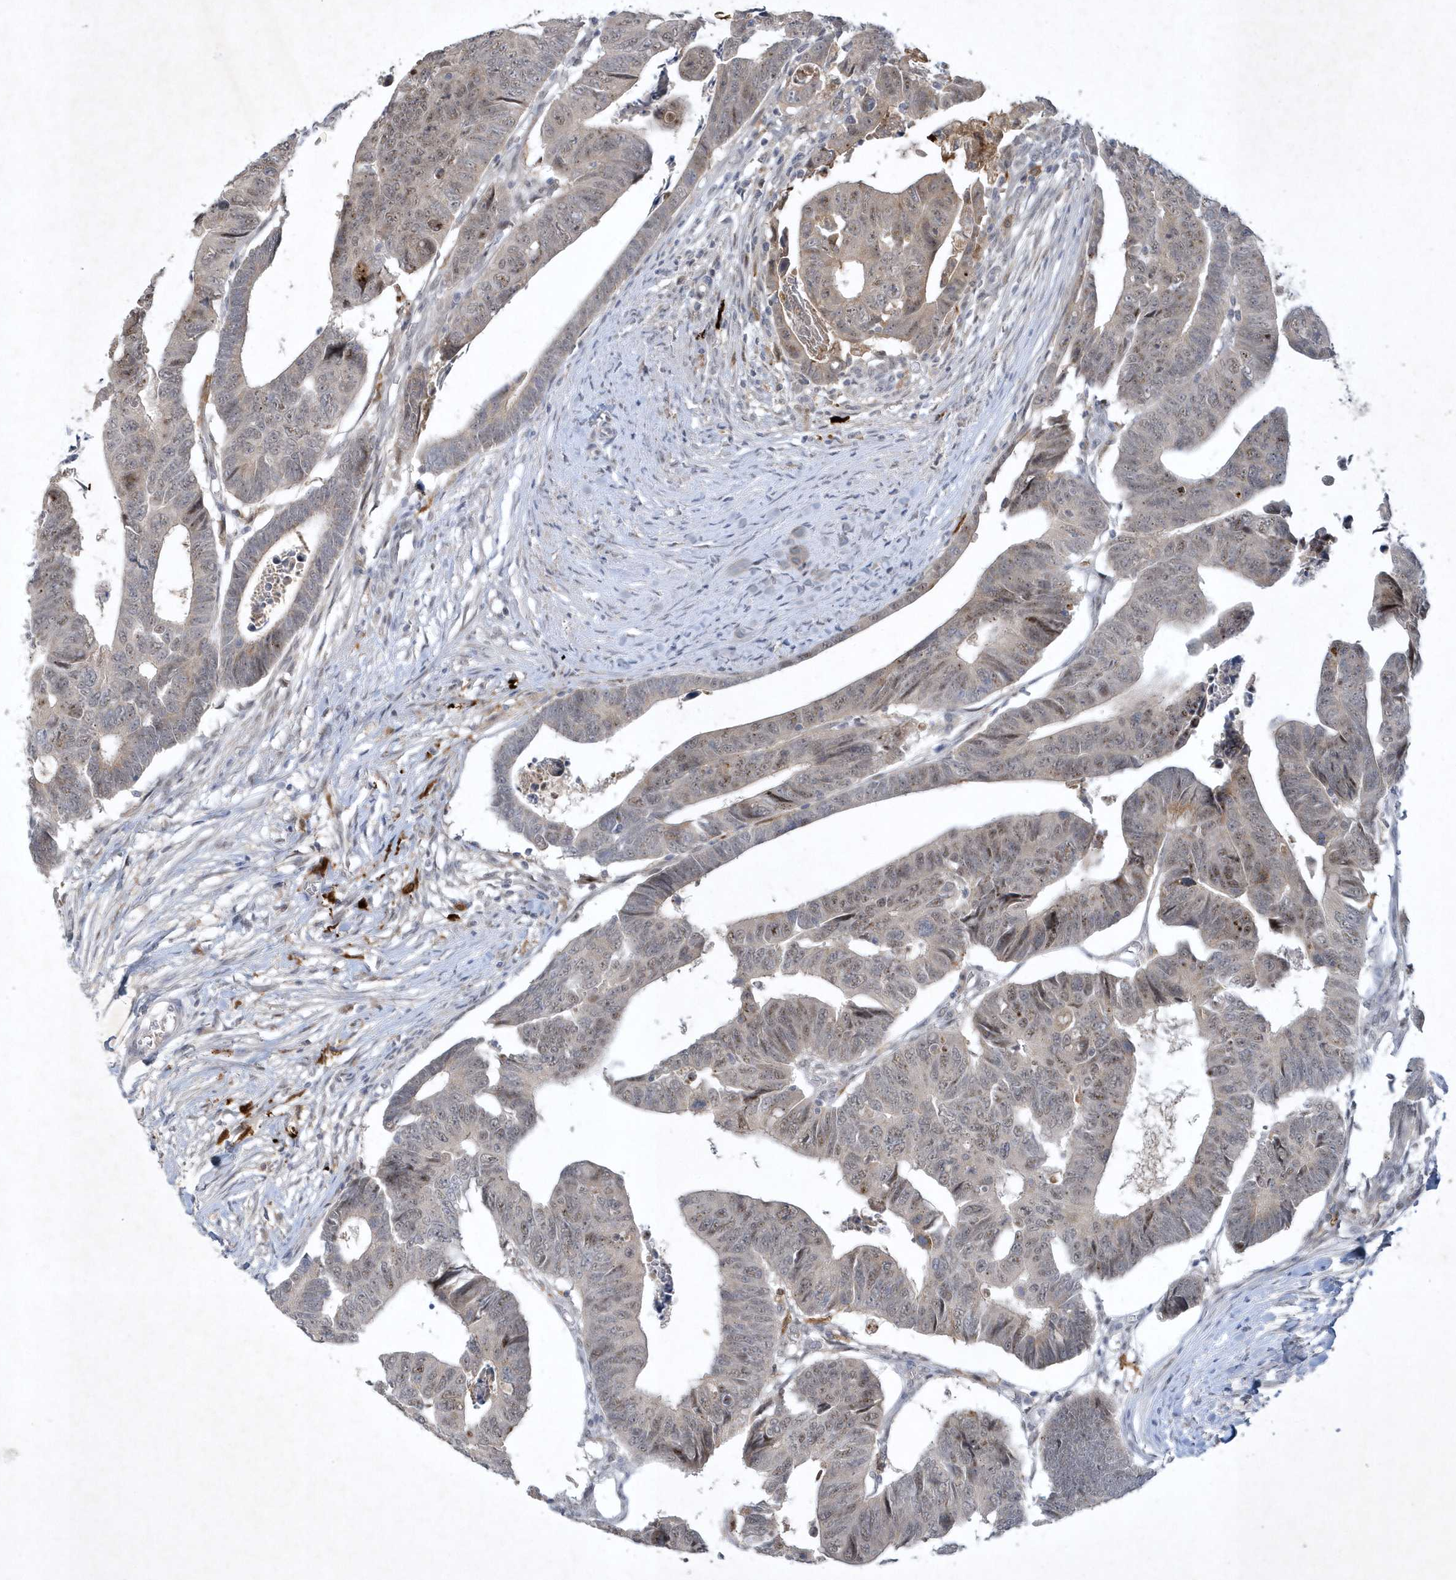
{"staining": {"intensity": "weak", "quantity": "25%-75%", "location": "nuclear"}, "tissue": "colorectal cancer", "cell_type": "Tumor cells", "image_type": "cancer", "snomed": [{"axis": "morphology", "description": "Adenocarcinoma, NOS"}, {"axis": "topography", "description": "Rectum"}], "caption": "A brown stain labels weak nuclear expression of a protein in colorectal adenocarcinoma tumor cells.", "gene": "THG1L", "patient": {"sex": "female", "age": 65}}